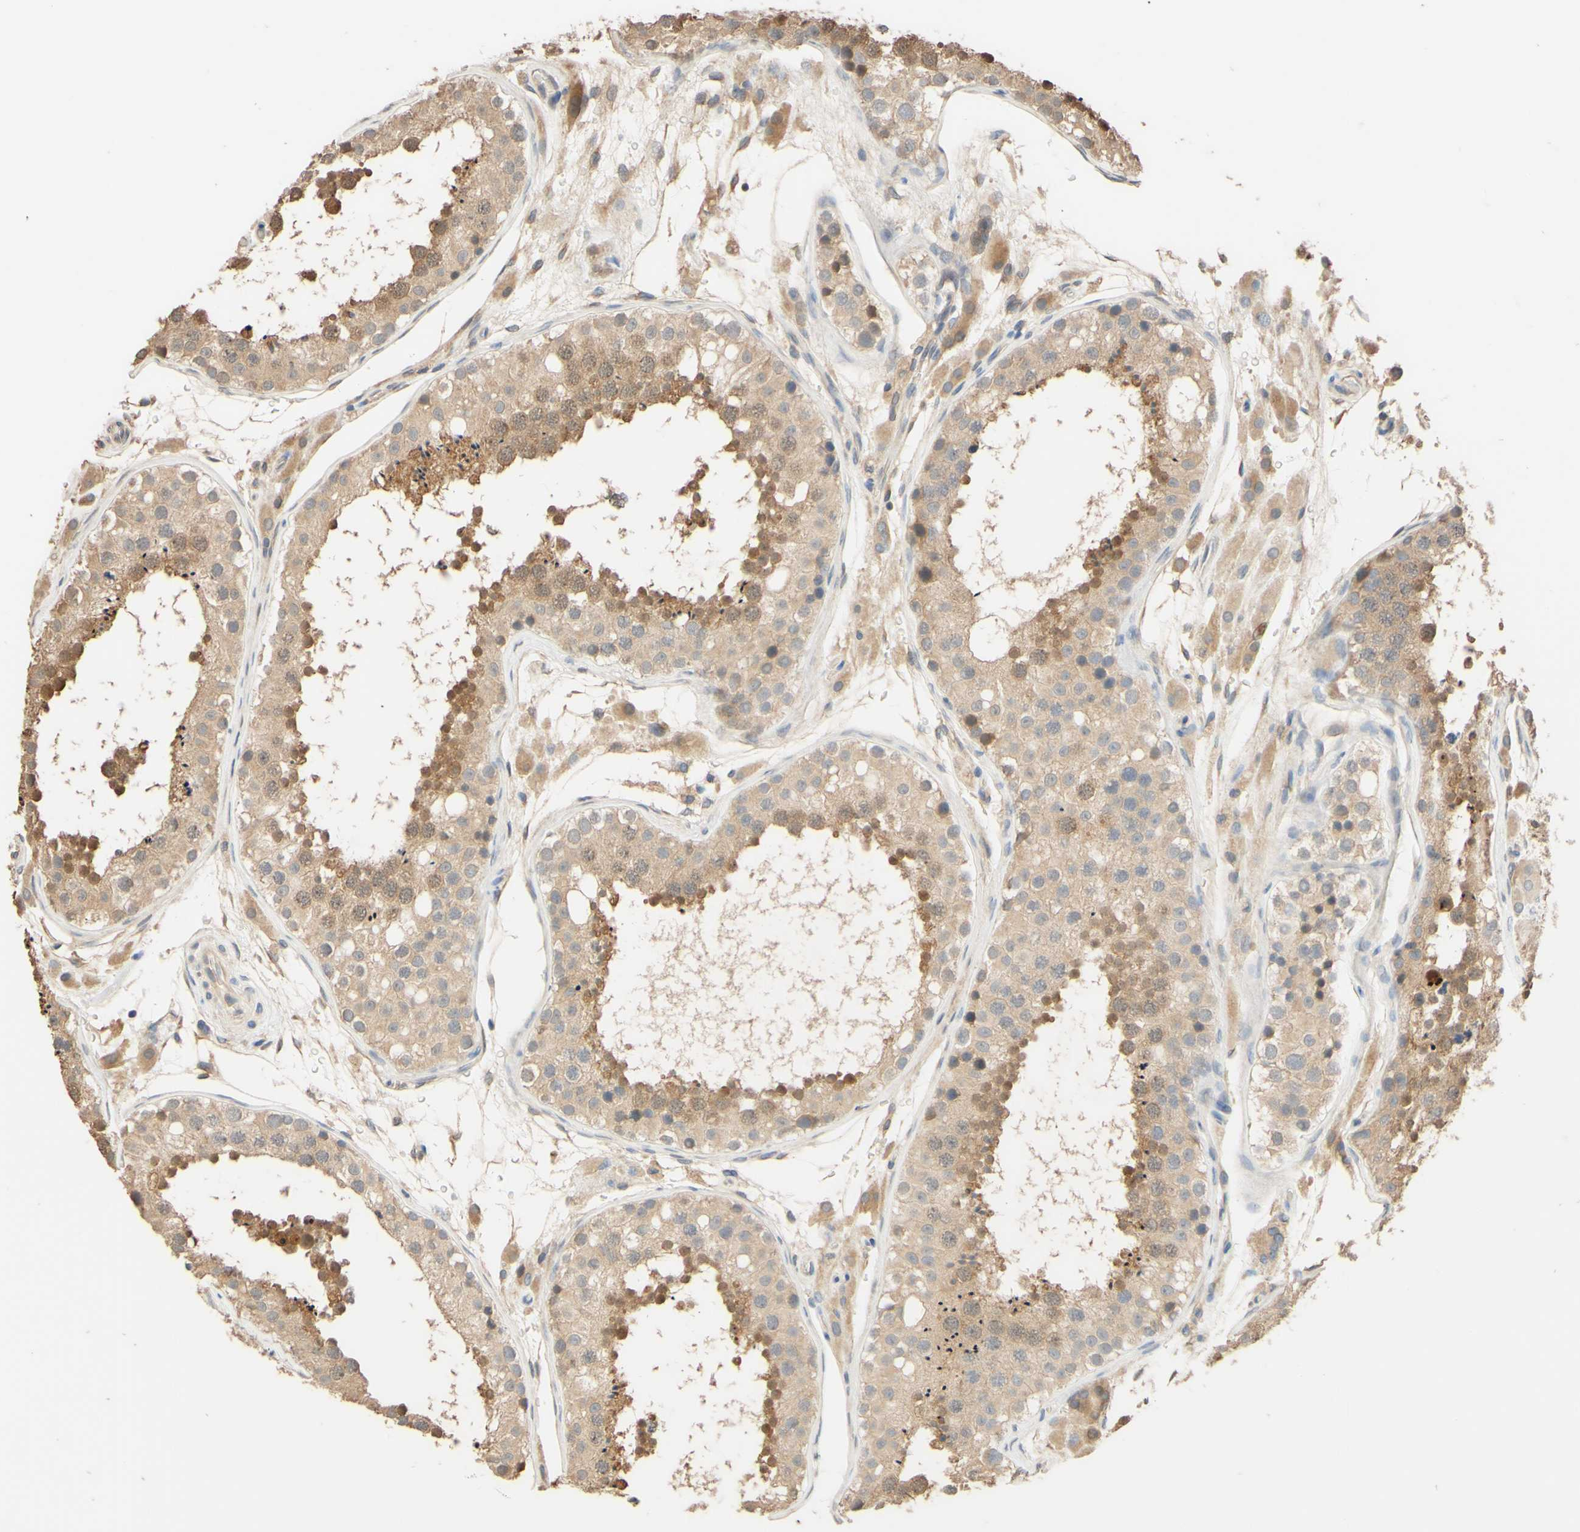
{"staining": {"intensity": "moderate", "quantity": ">75%", "location": "cytoplasmic/membranous"}, "tissue": "testis", "cell_type": "Cells in seminiferous ducts", "image_type": "normal", "snomed": [{"axis": "morphology", "description": "Normal tissue, NOS"}, {"axis": "topography", "description": "Testis"}], "caption": "Moderate cytoplasmic/membranous expression is appreciated in approximately >75% of cells in seminiferous ducts in normal testis. (Stains: DAB in brown, nuclei in blue, Microscopy: brightfield microscopy at high magnification).", "gene": "SMIM19", "patient": {"sex": "male", "age": 26}}